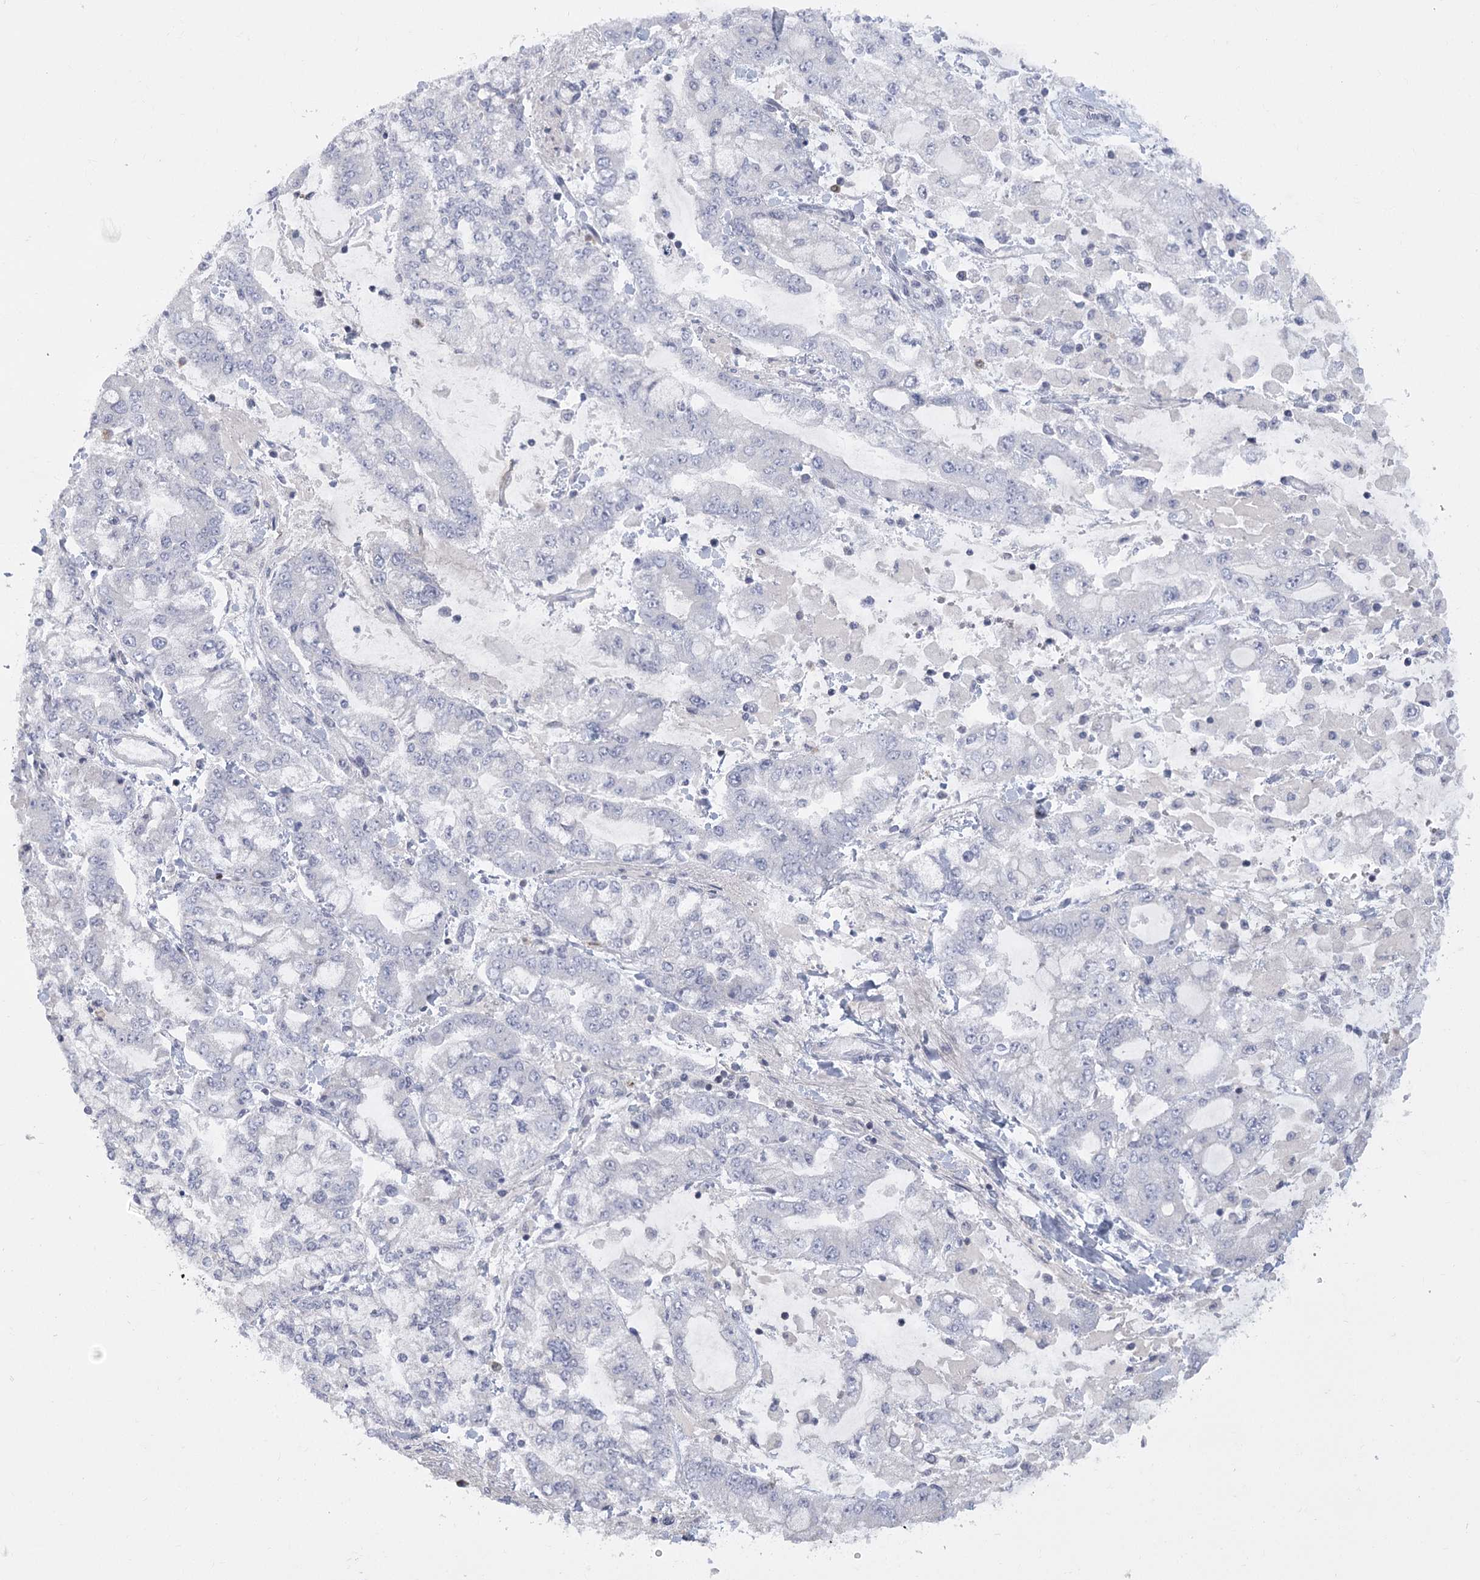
{"staining": {"intensity": "negative", "quantity": "none", "location": "none"}, "tissue": "stomach cancer", "cell_type": "Tumor cells", "image_type": "cancer", "snomed": [{"axis": "morphology", "description": "Normal tissue, NOS"}, {"axis": "morphology", "description": "Adenocarcinoma, NOS"}, {"axis": "topography", "description": "Stomach, upper"}, {"axis": "topography", "description": "Stomach"}], "caption": "This is an immunohistochemistry image of stomach cancer (adenocarcinoma). There is no expression in tumor cells.", "gene": "FAM76B", "patient": {"sex": "male", "age": 76}}